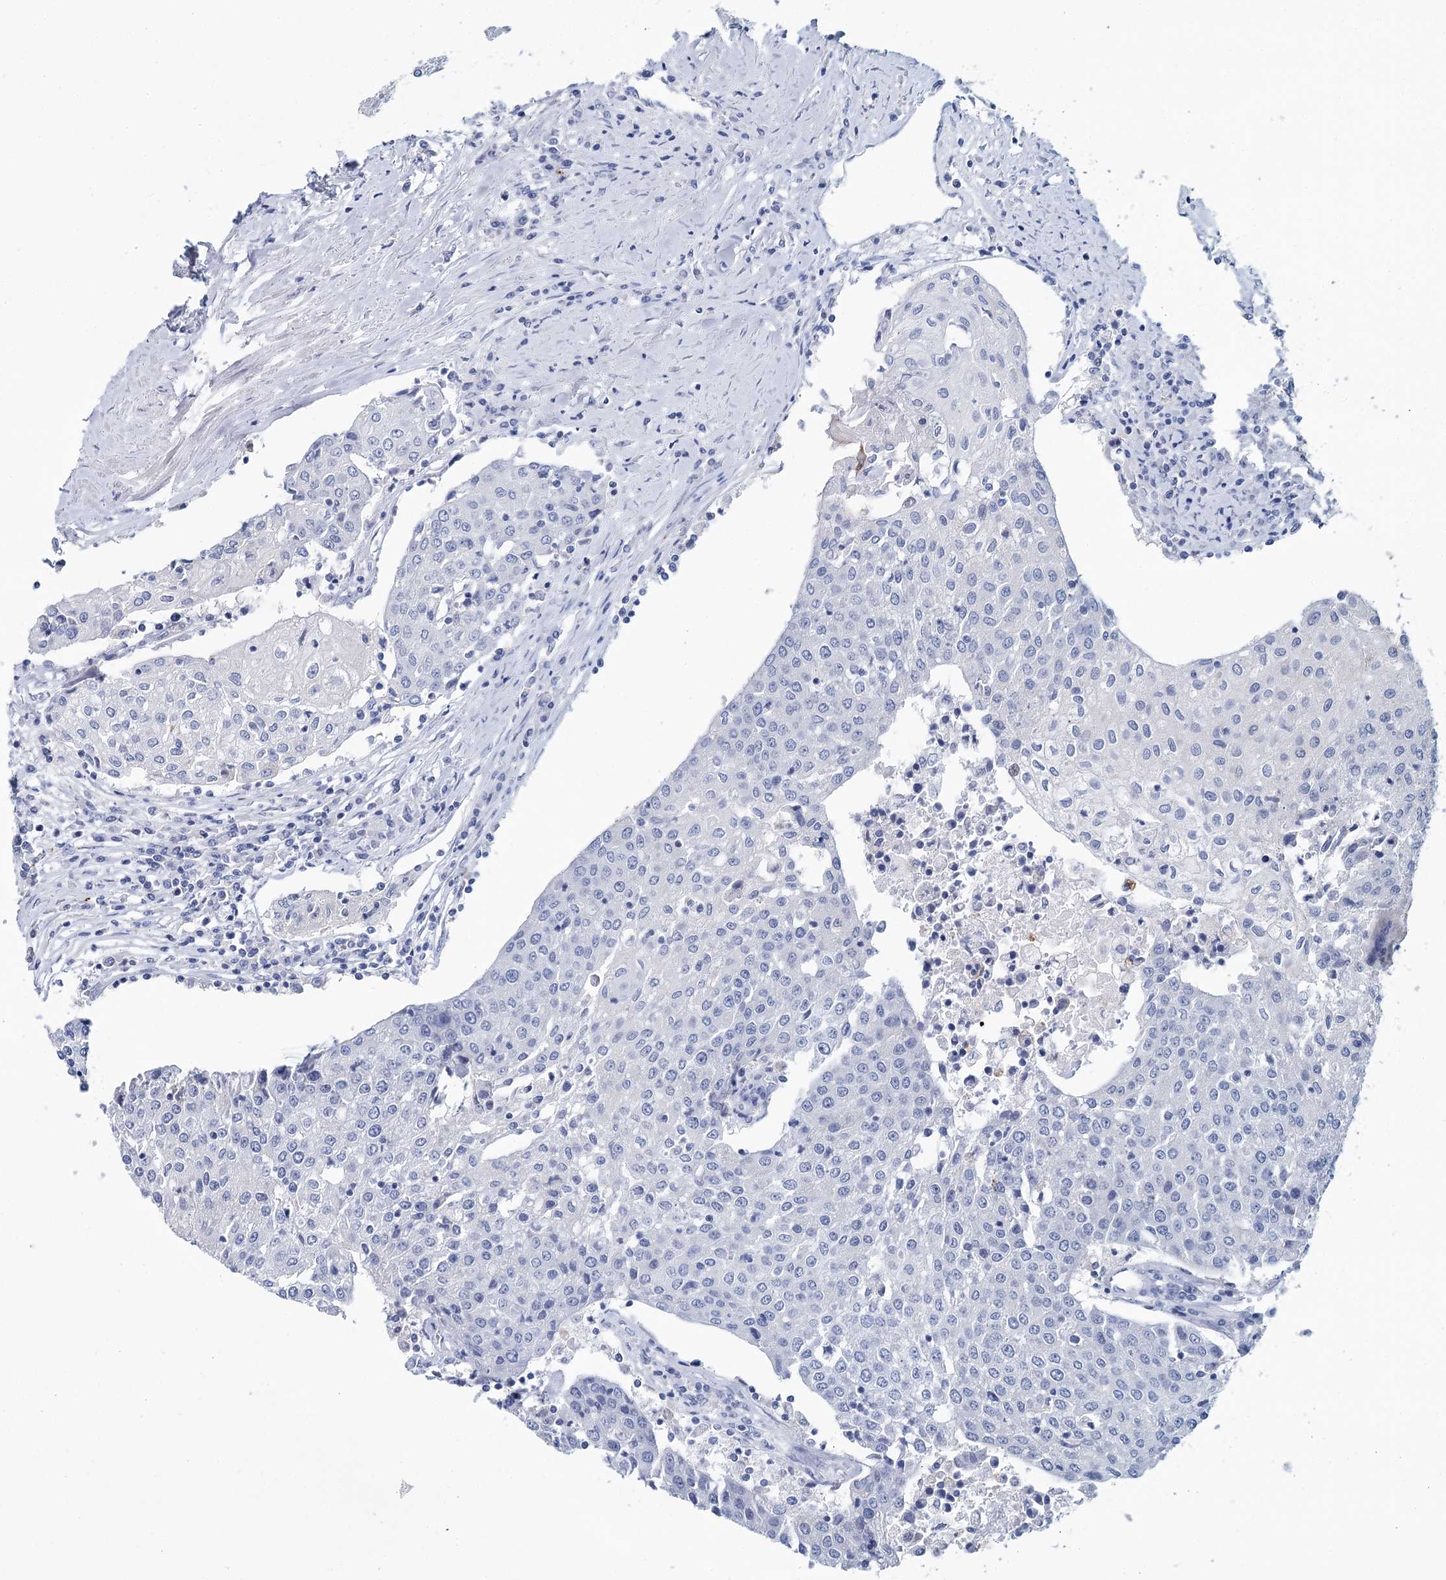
{"staining": {"intensity": "negative", "quantity": "none", "location": "none"}, "tissue": "urothelial cancer", "cell_type": "Tumor cells", "image_type": "cancer", "snomed": [{"axis": "morphology", "description": "Urothelial carcinoma, High grade"}, {"axis": "topography", "description": "Urinary bladder"}], "caption": "Tumor cells show no significant expression in urothelial carcinoma (high-grade).", "gene": "METTL7B", "patient": {"sex": "female", "age": 85}}